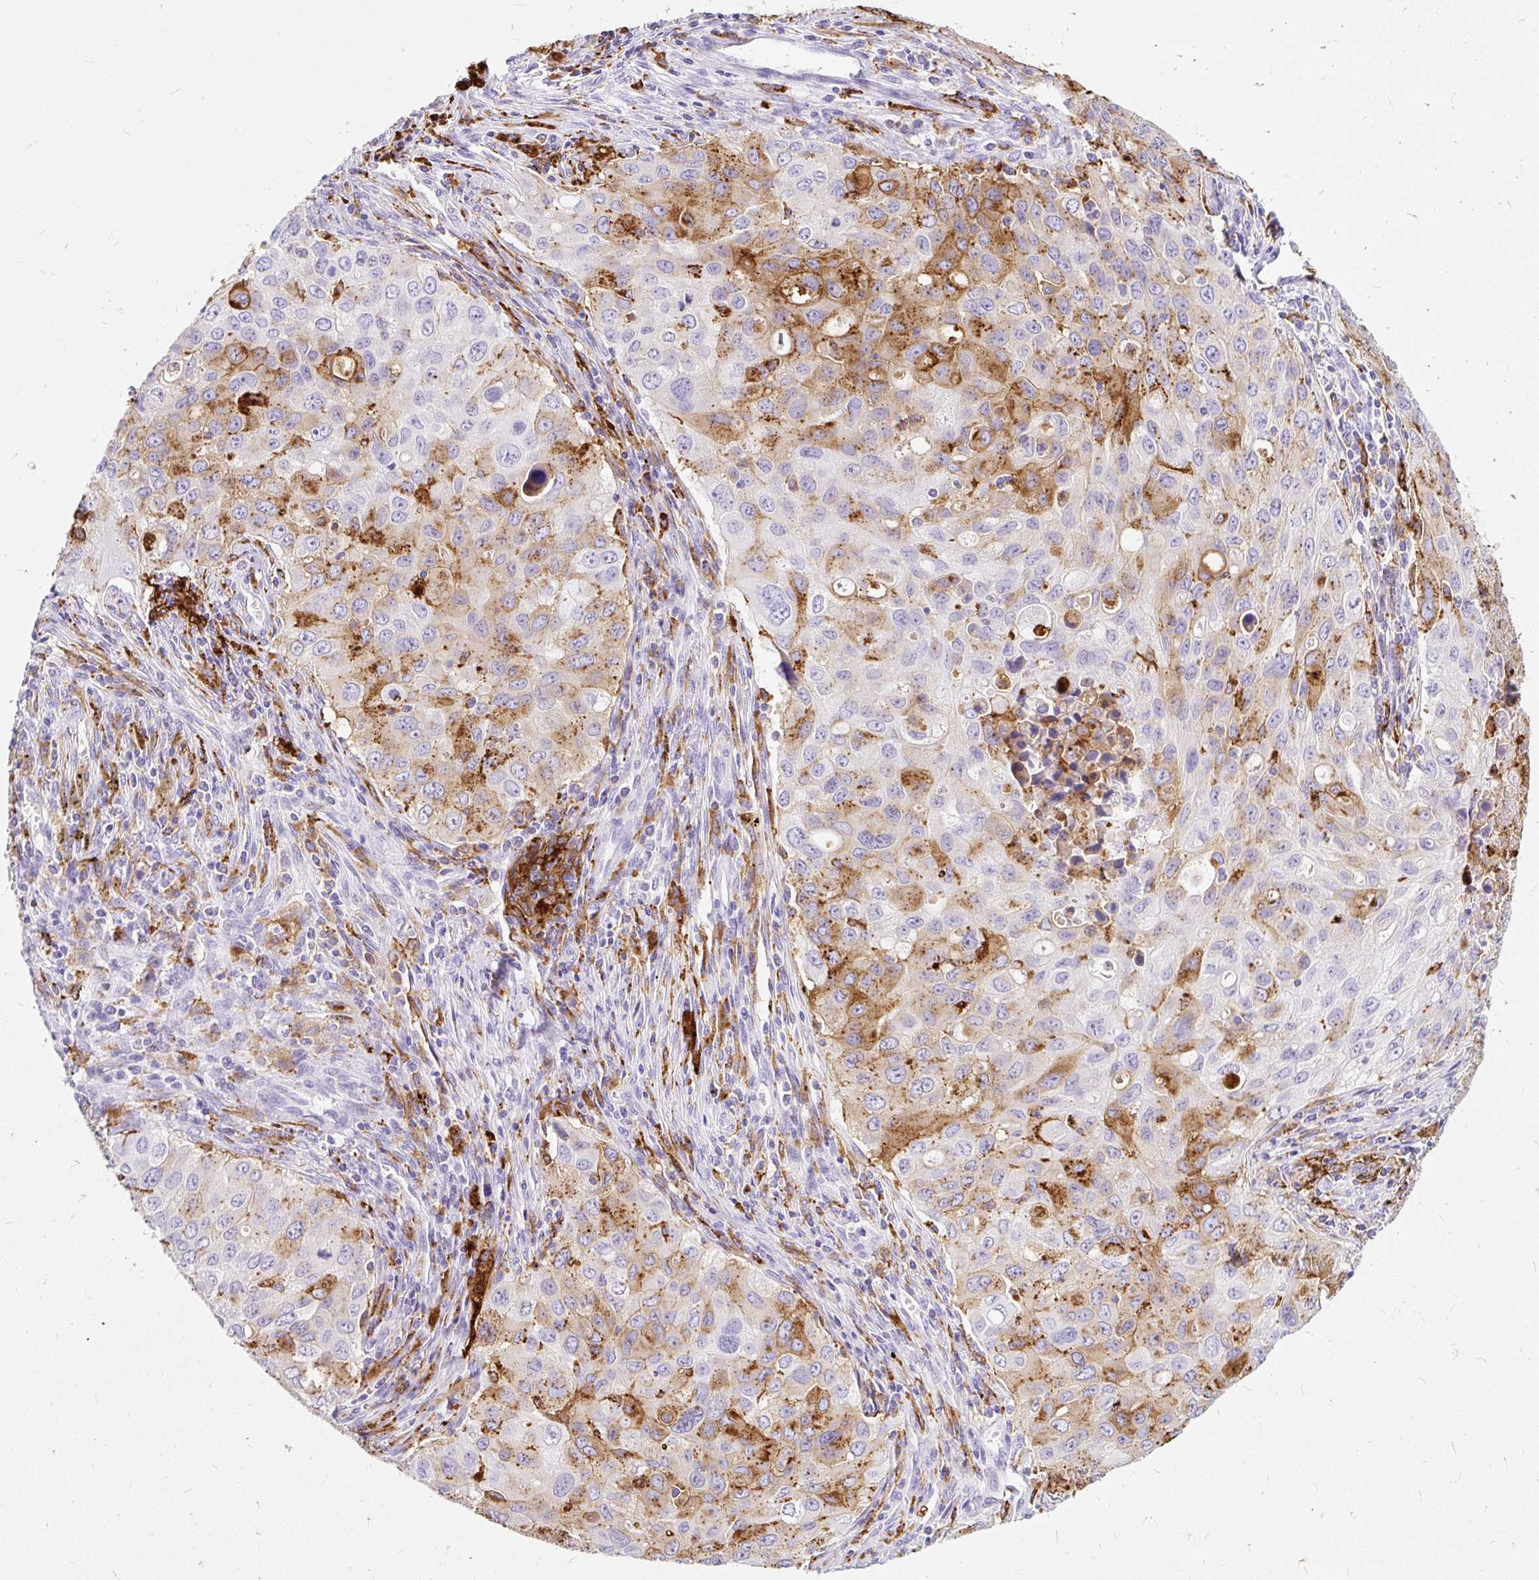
{"staining": {"intensity": "strong", "quantity": "25%-75%", "location": "cytoplasmic/membranous"}, "tissue": "lung cancer", "cell_type": "Tumor cells", "image_type": "cancer", "snomed": [{"axis": "morphology", "description": "Adenocarcinoma, NOS"}, {"axis": "morphology", "description": "Adenocarcinoma, metastatic, NOS"}, {"axis": "topography", "description": "Lymph node"}, {"axis": "topography", "description": "Lung"}], "caption": "Lung cancer (adenocarcinoma) stained for a protein displays strong cytoplasmic/membranous positivity in tumor cells. (brown staining indicates protein expression, while blue staining denotes nuclei).", "gene": "HLA-DRA", "patient": {"sex": "female", "age": 42}}